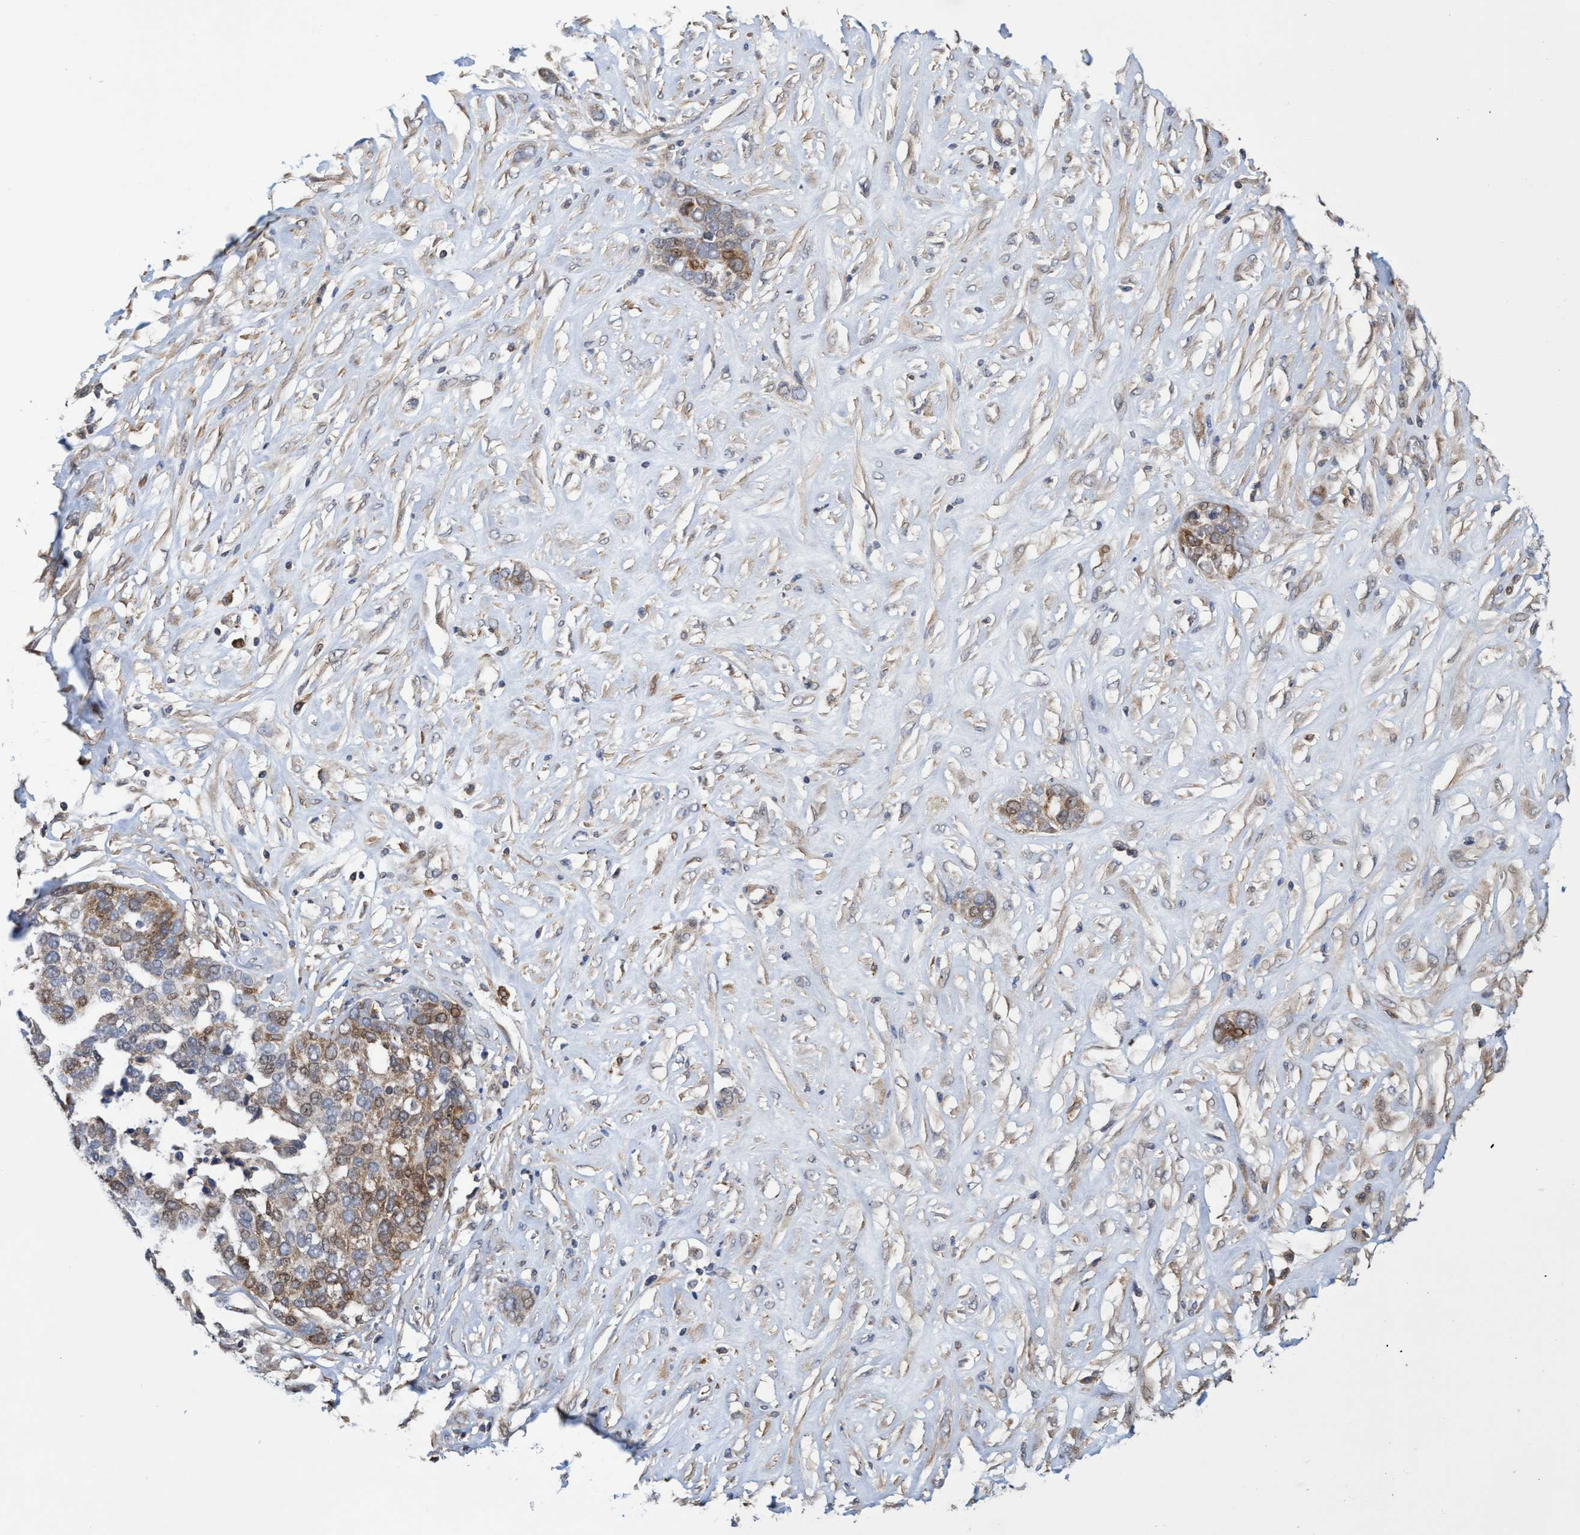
{"staining": {"intensity": "moderate", "quantity": ">75%", "location": "cytoplasmic/membranous,nuclear"}, "tissue": "ovarian cancer", "cell_type": "Tumor cells", "image_type": "cancer", "snomed": [{"axis": "morphology", "description": "Cystadenocarcinoma, serous, NOS"}, {"axis": "topography", "description": "Ovary"}], "caption": "A brown stain highlights moderate cytoplasmic/membranous and nuclear expression of a protein in human ovarian serous cystadenocarcinoma tumor cells.", "gene": "SLBP", "patient": {"sex": "female", "age": 44}}